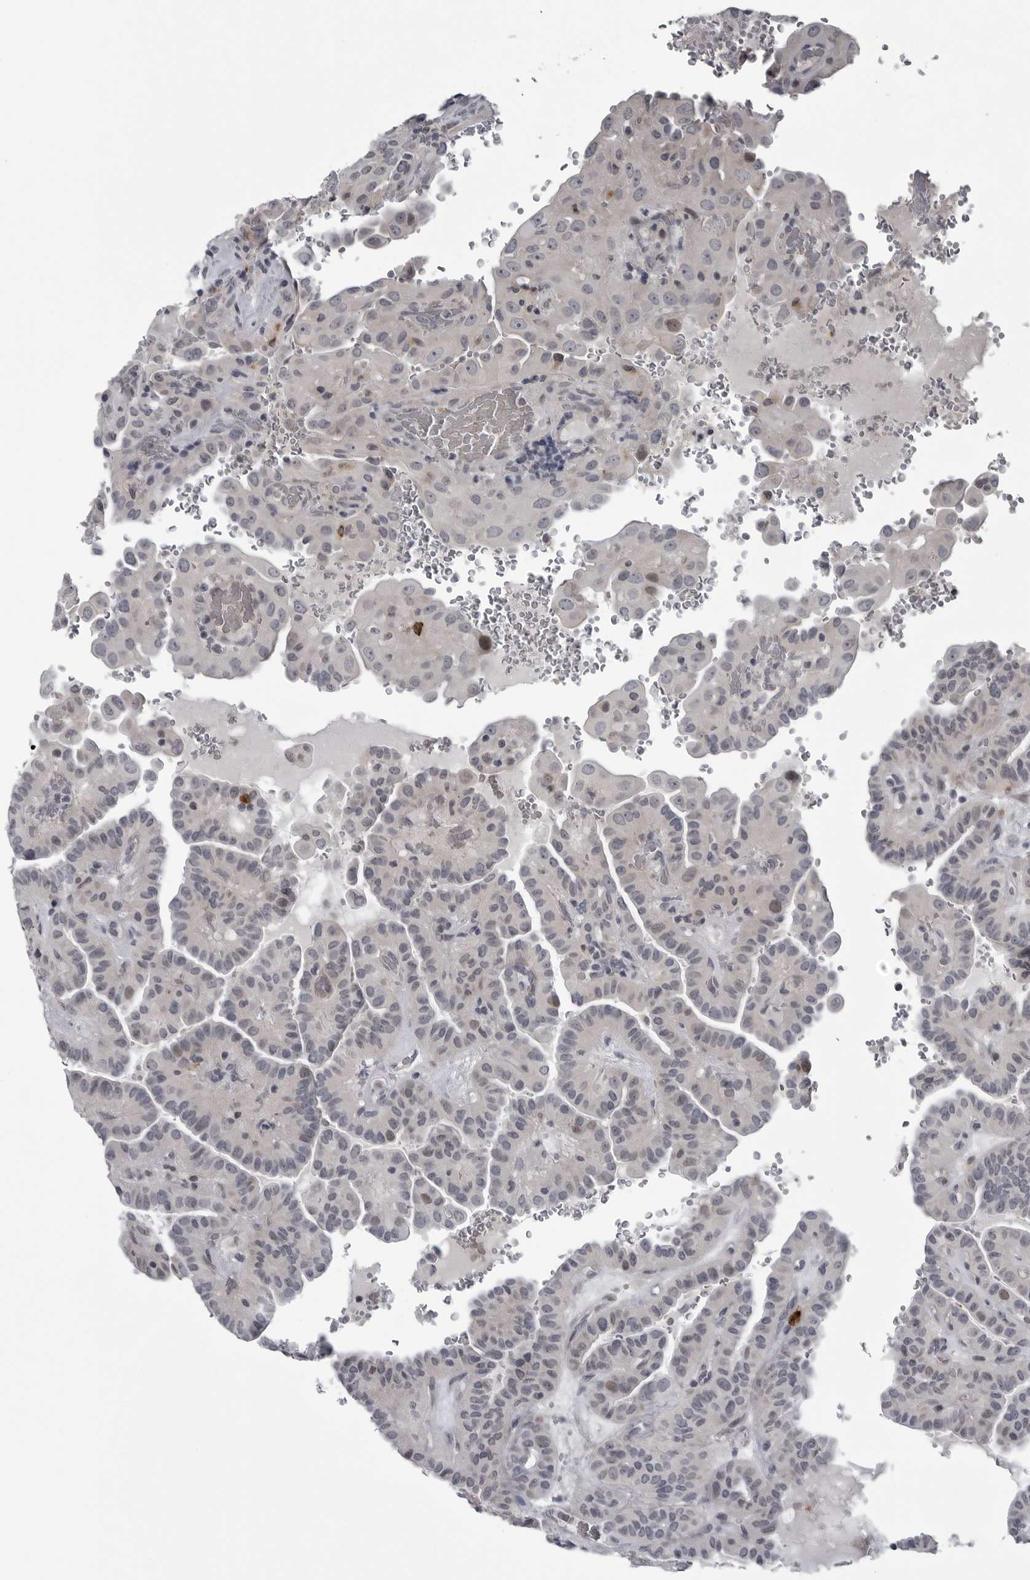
{"staining": {"intensity": "moderate", "quantity": "<25%", "location": "nuclear"}, "tissue": "thyroid cancer", "cell_type": "Tumor cells", "image_type": "cancer", "snomed": [{"axis": "morphology", "description": "Papillary adenocarcinoma, NOS"}, {"axis": "topography", "description": "Thyroid gland"}], "caption": "Moderate nuclear positivity is seen in approximately <25% of tumor cells in thyroid papillary adenocarcinoma.", "gene": "LYSMD1", "patient": {"sex": "male", "age": 77}}